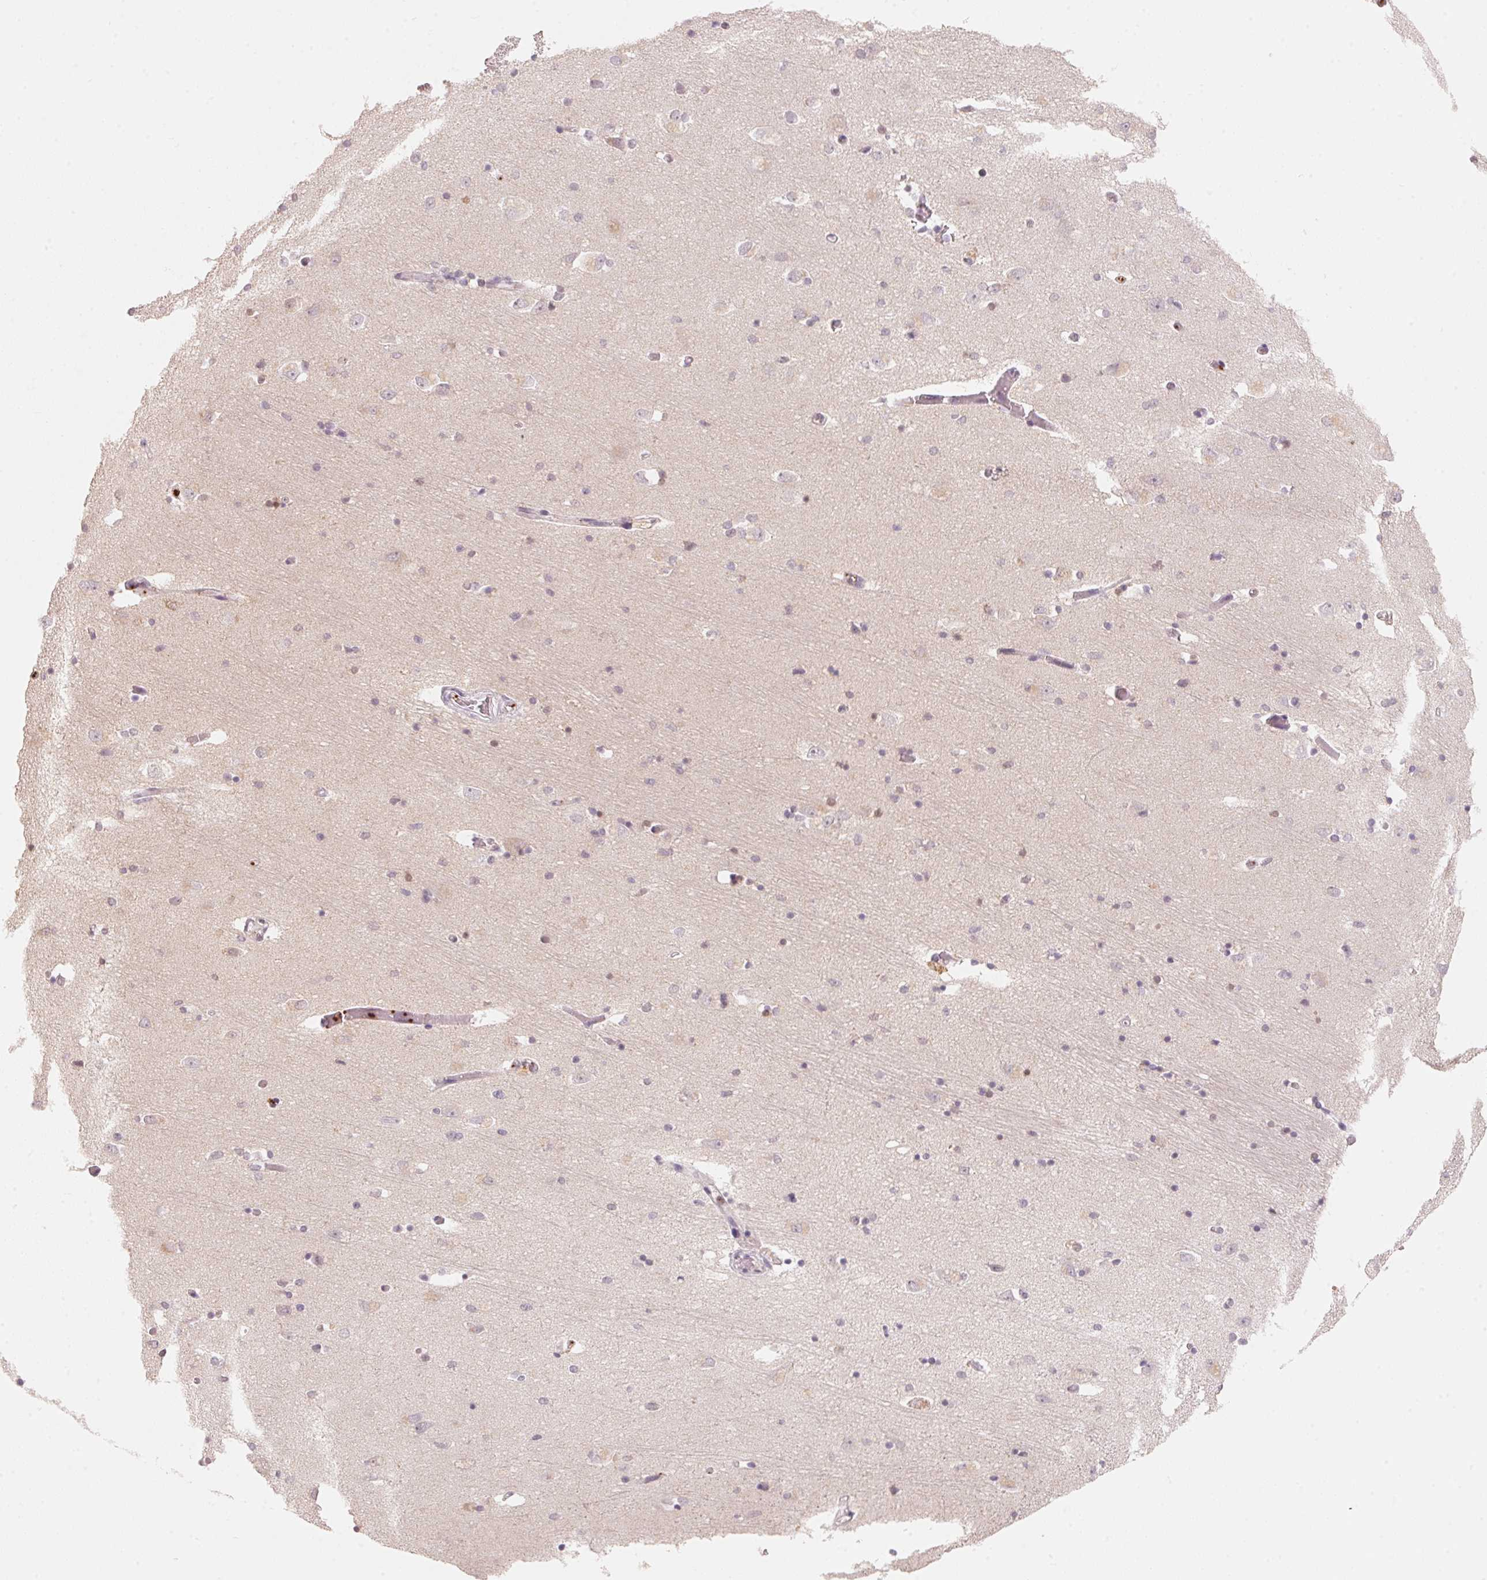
{"staining": {"intensity": "weak", "quantity": "25%-75%", "location": "nuclear"}, "tissue": "caudate", "cell_type": "Glial cells", "image_type": "normal", "snomed": [{"axis": "morphology", "description": "Normal tissue, NOS"}, {"axis": "topography", "description": "Lateral ventricle wall"}, {"axis": "topography", "description": "Hippocampus"}], "caption": "Unremarkable caudate shows weak nuclear staining in approximately 25%-75% of glial cells, visualized by immunohistochemistry. (DAB = brown stain, brightfield microscopy at high magnification).", "gene": "ARHGAP22", "patient": {"sex": "female", "age": 63}}